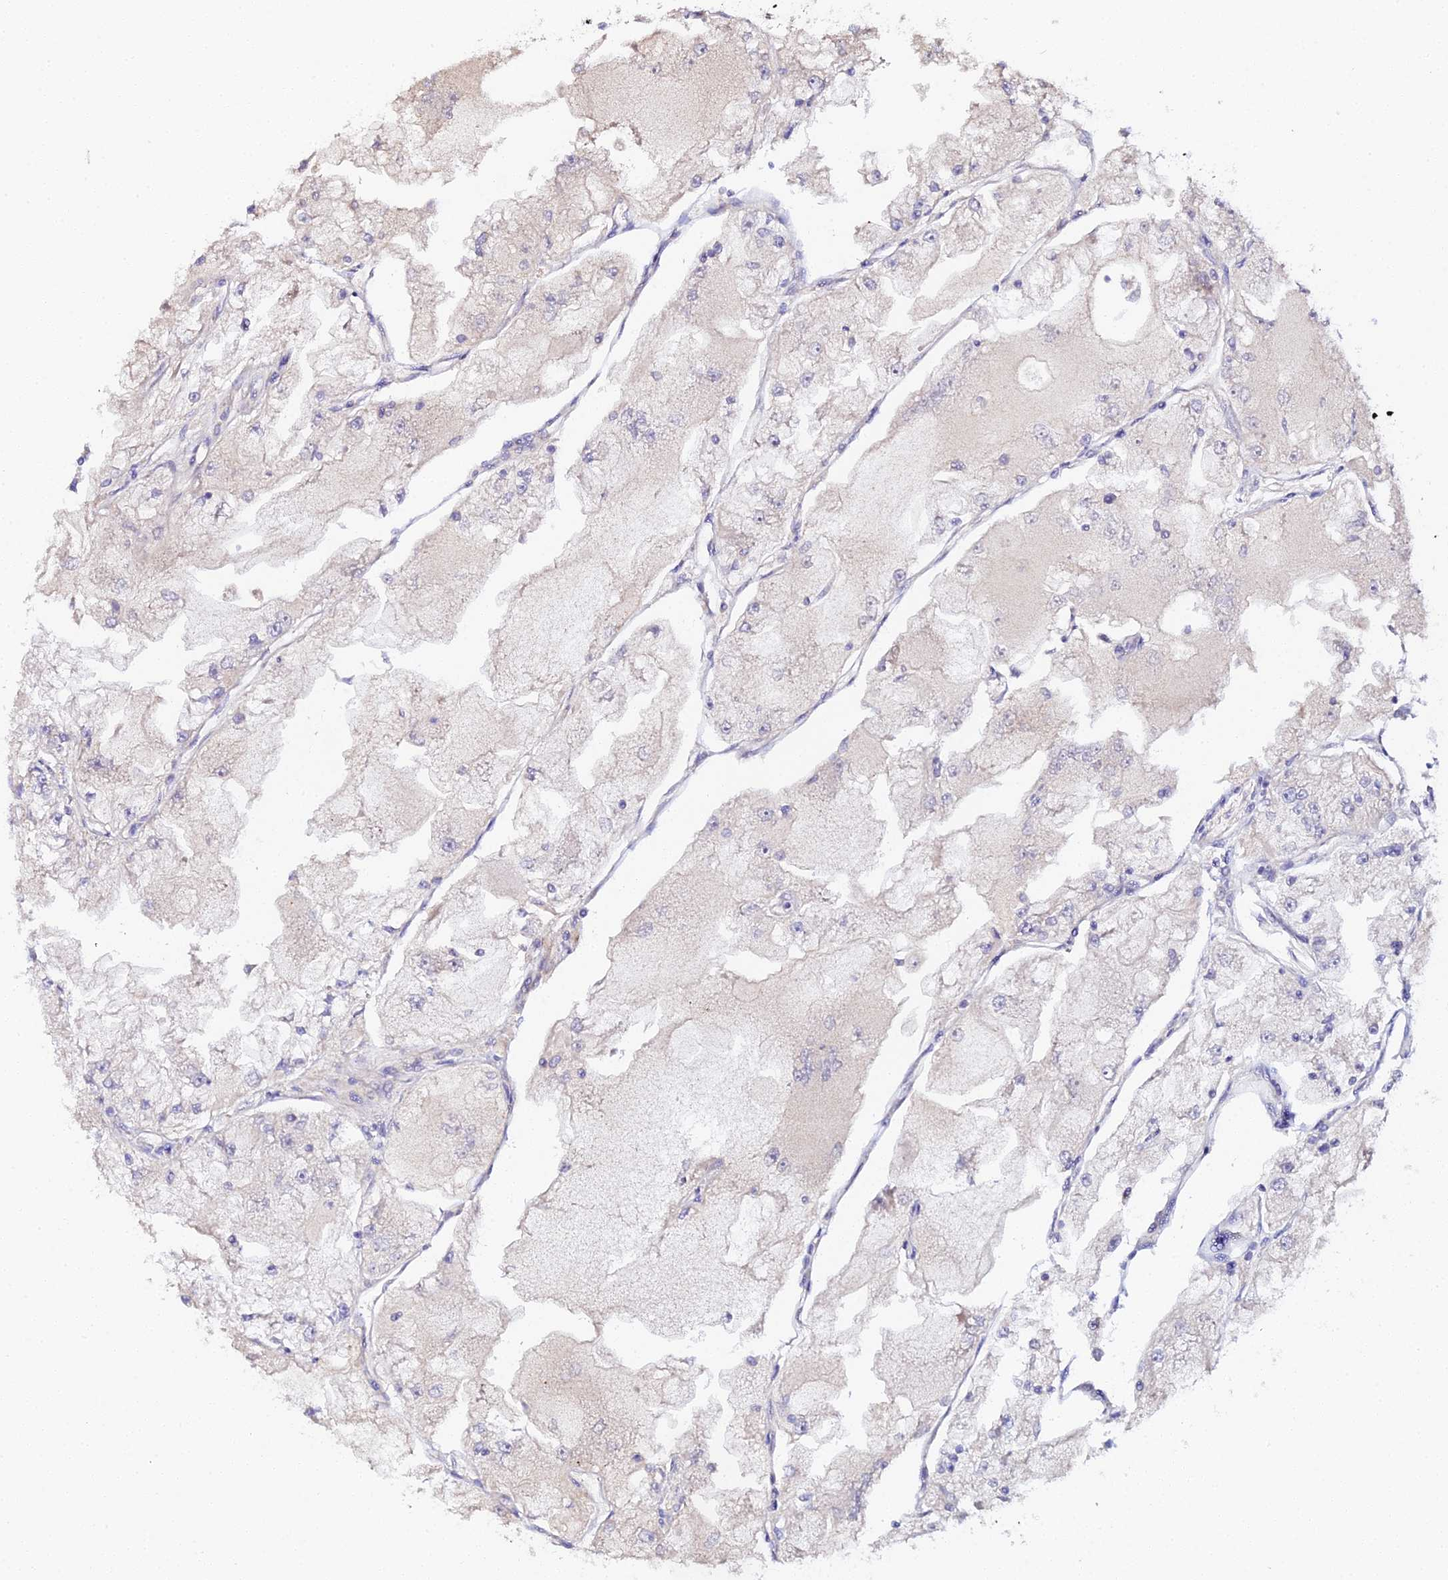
{"staining": {"intensity": "negative", "quantity": "none", "location": "none"}, "tissue": "renal cancer", "cell_type": "Tumor cells", "image_type": "cancer", "snomed": [{"axis": "morphology", "description": "Adenocarcinoma, NOS"}, {"axis": "topography", "description": "Kidney"}], "caption": "The micrograph reveals no staining of tumor cells in renal cancer.", "gene": "SCX", "patient": {"sex": "female", "age": 72}}